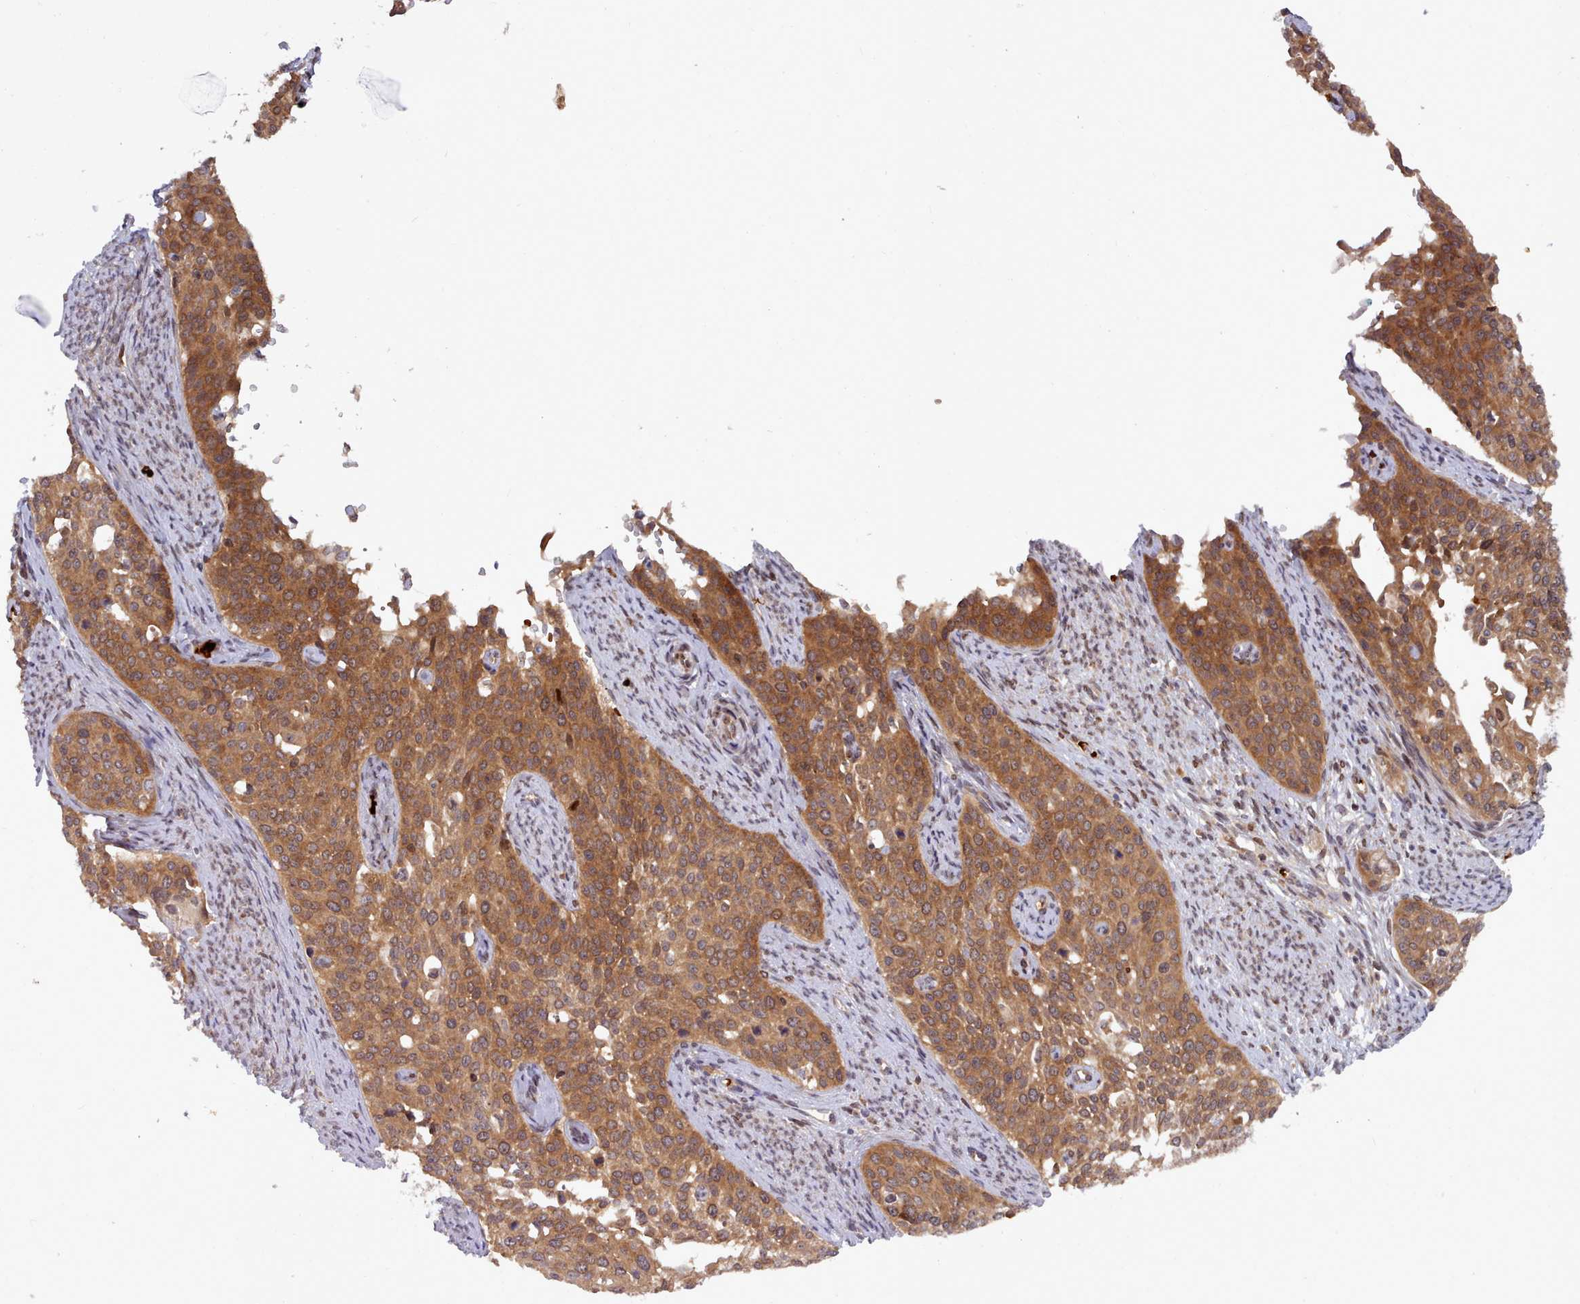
{"staining": {"intensity": "moderate", "quantity": ">75%", "location": "cytoplasmic/membranous"}, "tissue": "cervical cancer", "cell_type": "Tumor cells", "image_type": "cancer", "snomed": [{"axis": "morphology", "description": "Squamous cell carcinoma, NOS"}, {"axis": "topography", "description": "Cervix"}], "caption": "Immunohistochemistry (IHC) of human cervical cancer (squamous cell carcinoma) demonstrates medium levels of moderate cytoplasmic/membranous staining in approximately >75% of tumor cells. (brown staining indicates protein expression, while blue staining denotes nuclei).", "gene": "UBE2G1", "patient": {"sex": "female", "age": 44}}